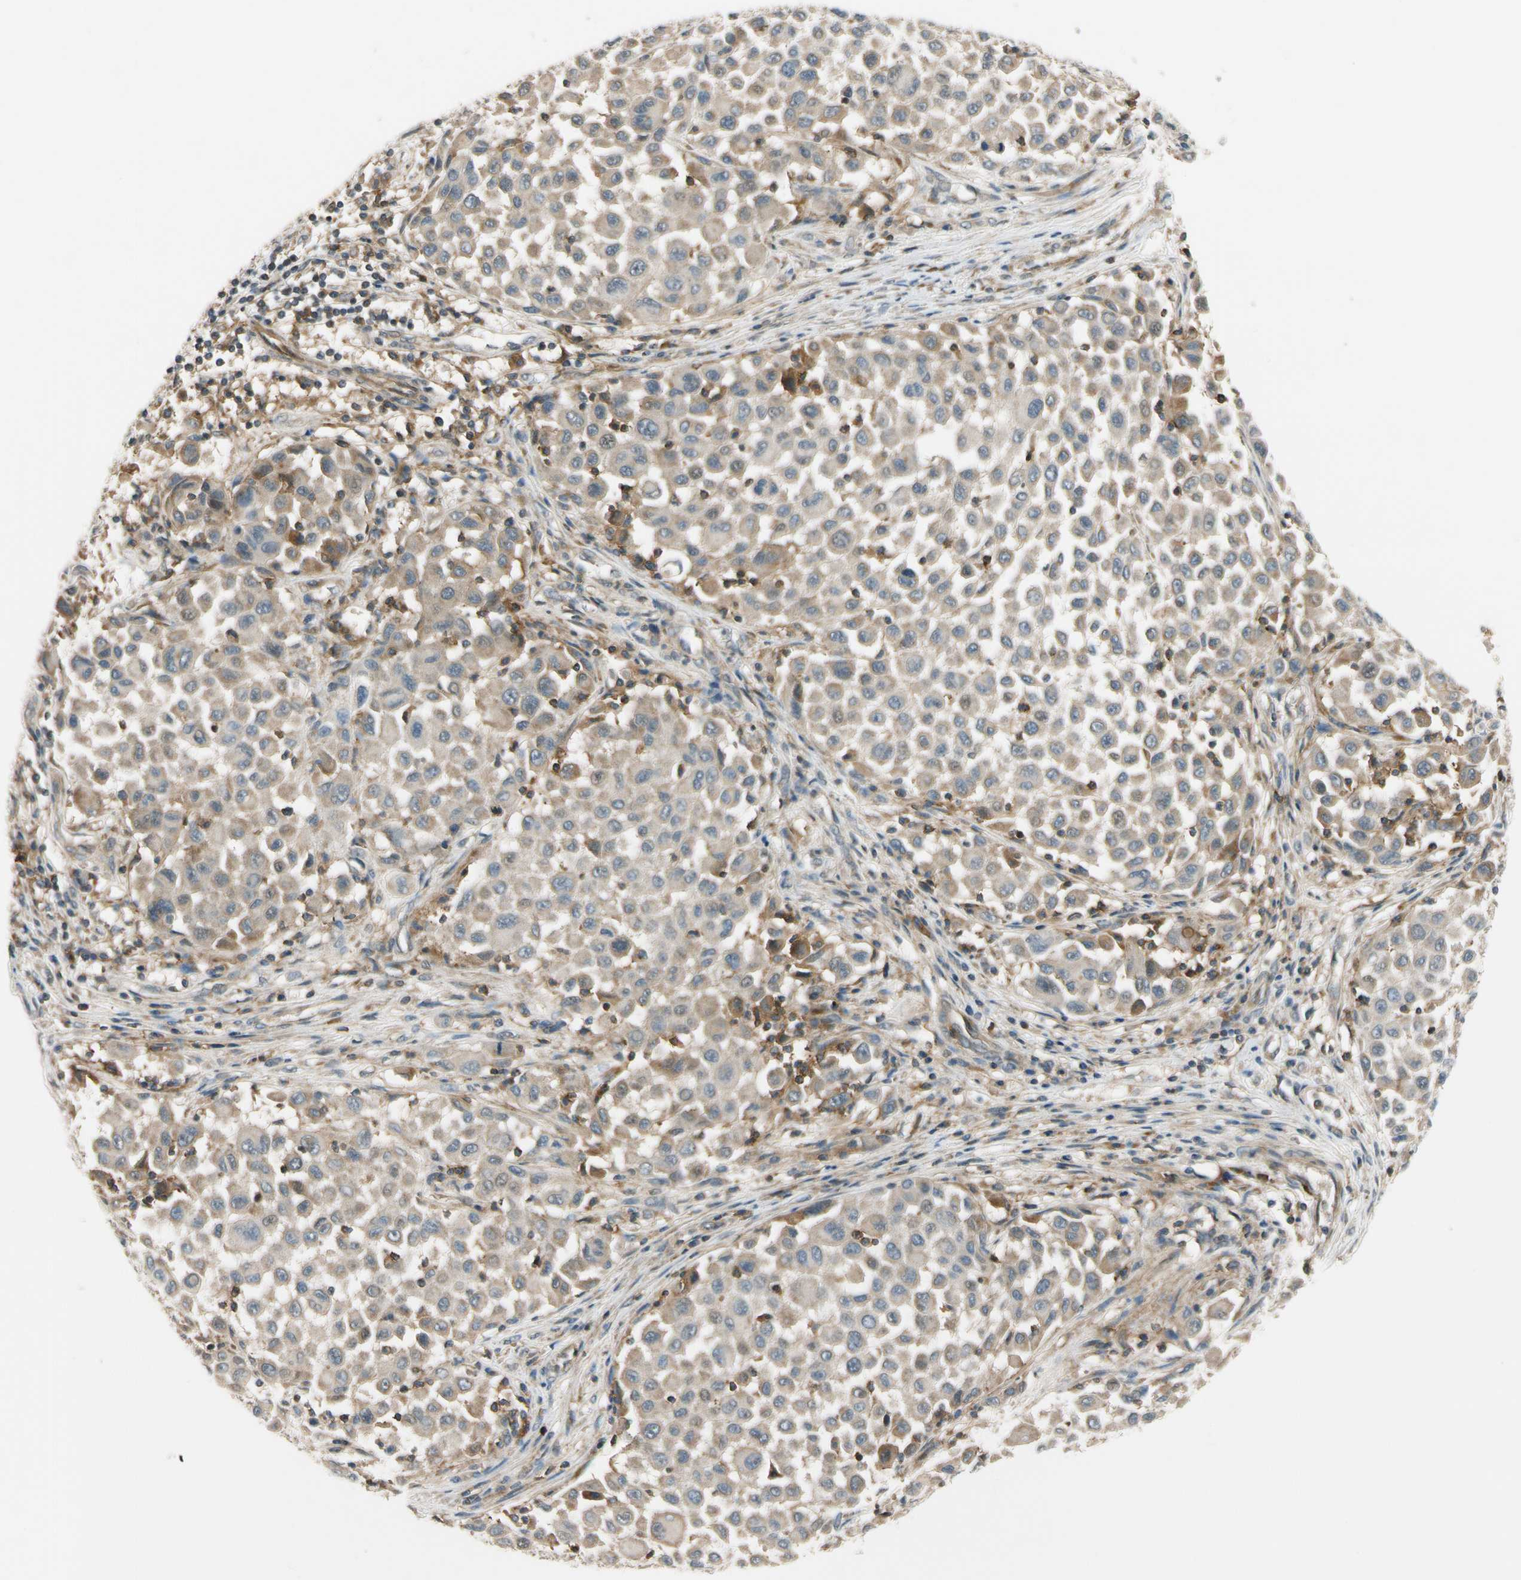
{"staining": {"intensity": "weak", "quantity": "25%-75%", "location": "cytoplasmic/membranous"}, "tissue": "melanoma", "cell_type": "Tumor cells", "image_type": "cancer", "snomed": [{"axis": "morphology", "description": "Malignant melanoma, Metastatic site"}, {"axis": "topography", "description": "Lymph node"}], "caption": "A histopathology image of malignant melanoma (metastatic site) stained for a protein shows weak cytoplasmic/membranous brown staining in tumor cells.", "gene": "MST1R", "patient": {"sex": "male", "age": 61}}